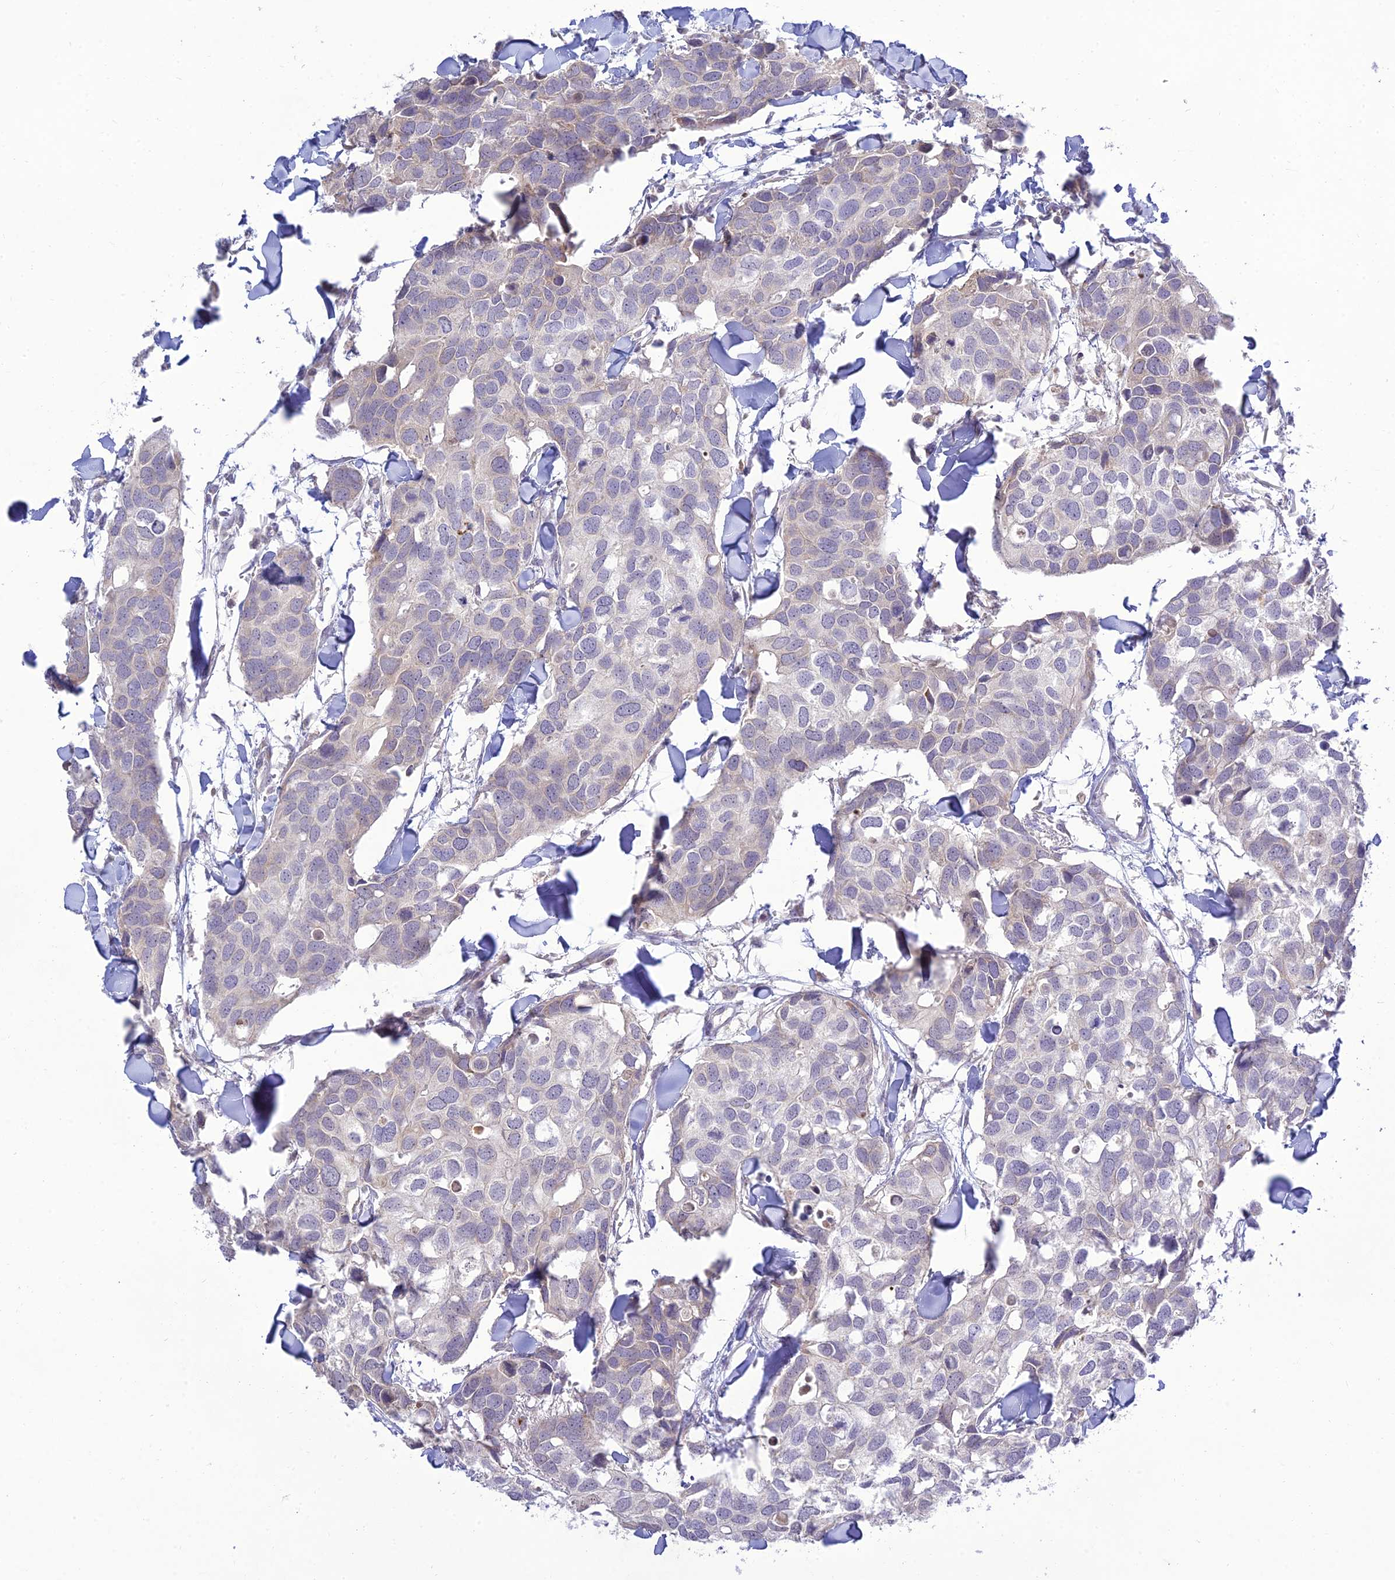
{"staining": {"intensity": "negative", "quantity": "none", "location": "none"}, "tissue": "breast cancer", "cell_type": "Tumor cells", "image_type": "cancer", "snomed": [{"axis": "morphology", "description": "Duct carcinoma"}, {"axis": "topography", "description": "Breast"}], "caption": "This is an immunohistochemistry (IHC) photomicrograph of invasive ductal carcinoma (breast). There is no positivity in tumor cells.", "gene": "TMEM40", "patient": {"sex": "female", "age": 83}}